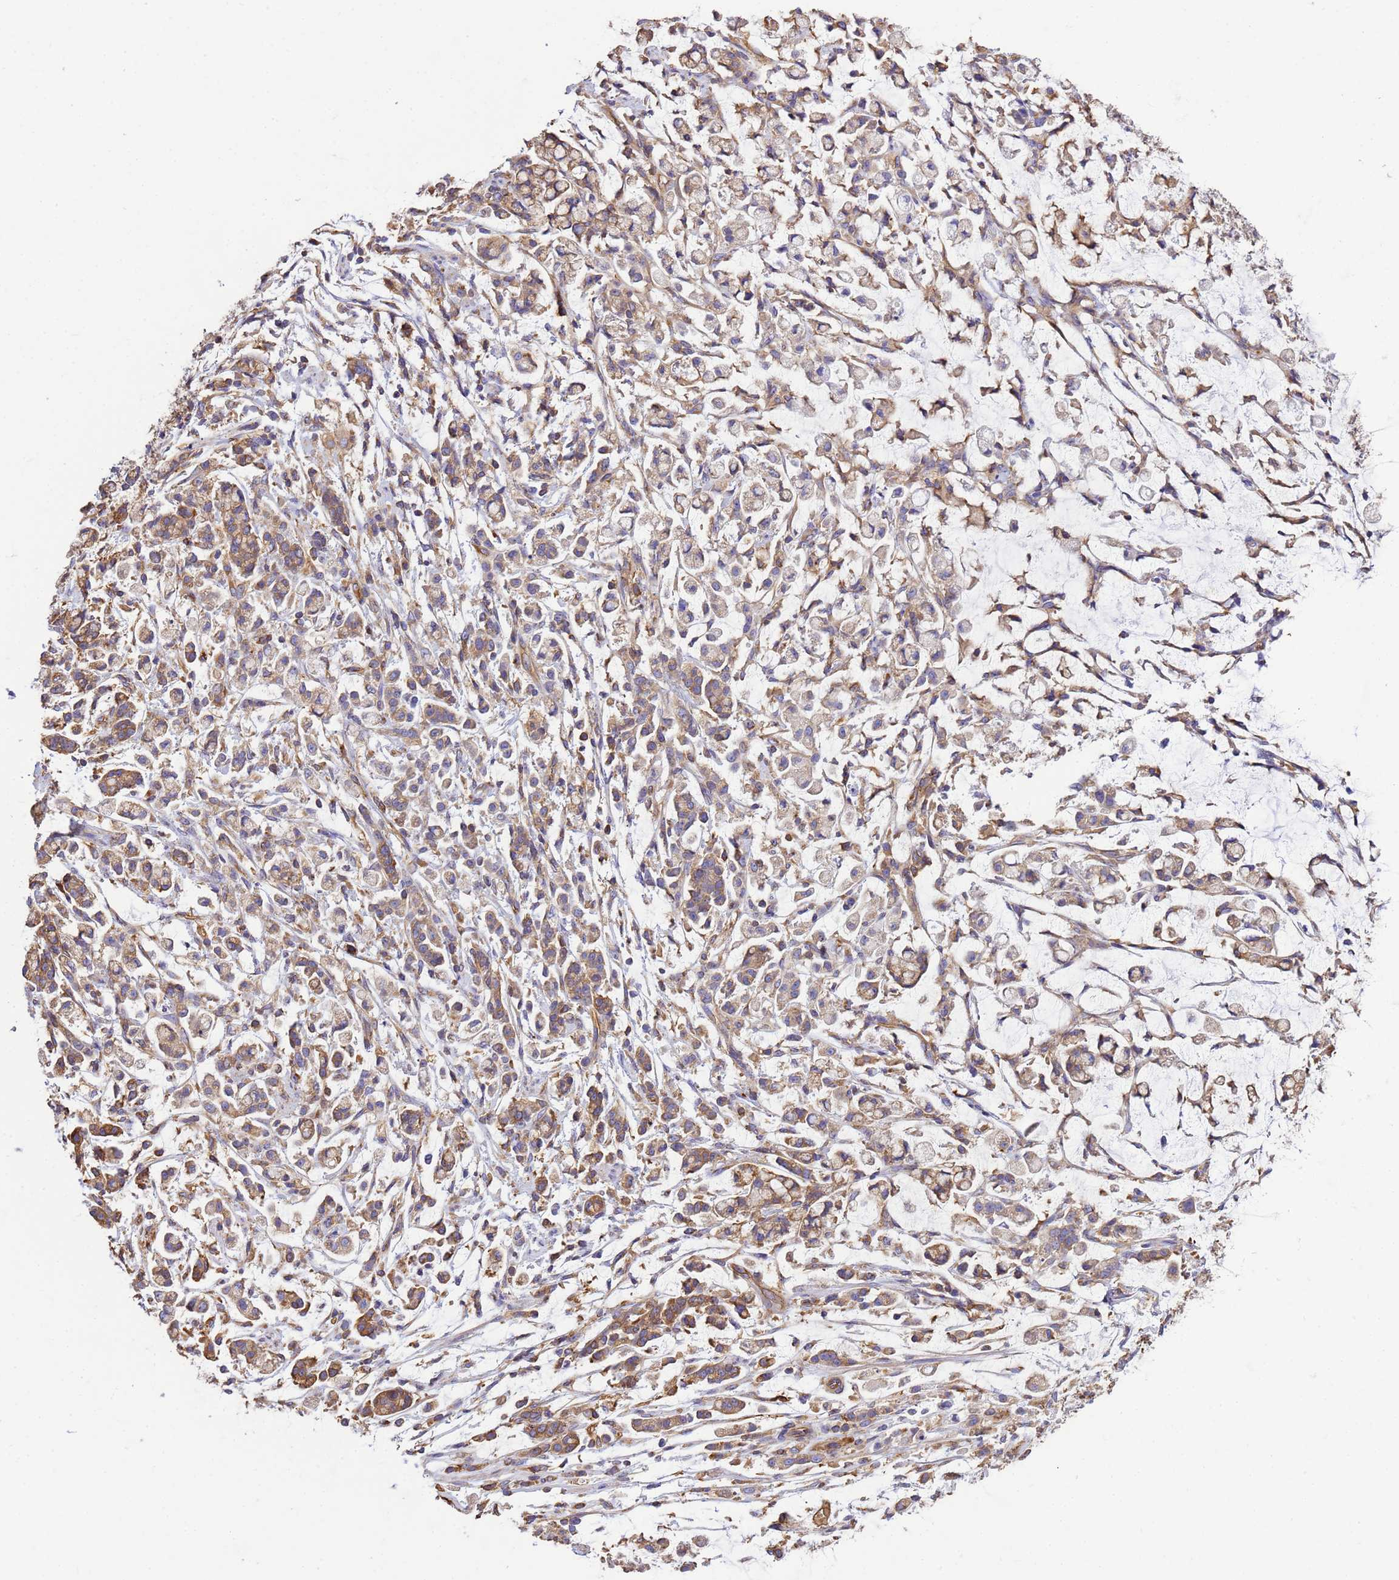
{"staining": {"intensity": "weak", "quantity": ">75%", "location": "cytoplasmic/membranous"}, "tissue": "stomach cancer", "cell_type": "Tumor cells", "image_type": "cancer", "snomed": [{"axis": "morphology", "description": "Adenocarcinoma, NOS"}, {"axis": "topography", "description": "Stomach"}], "caption": "Tumor cells reveal low levels of weak cytoplasmic/membranous expression in approximately >75% of cells in human stomach cancer.", "gene": "TUBB1", "patient": {"sex": "female", "age": 60}}